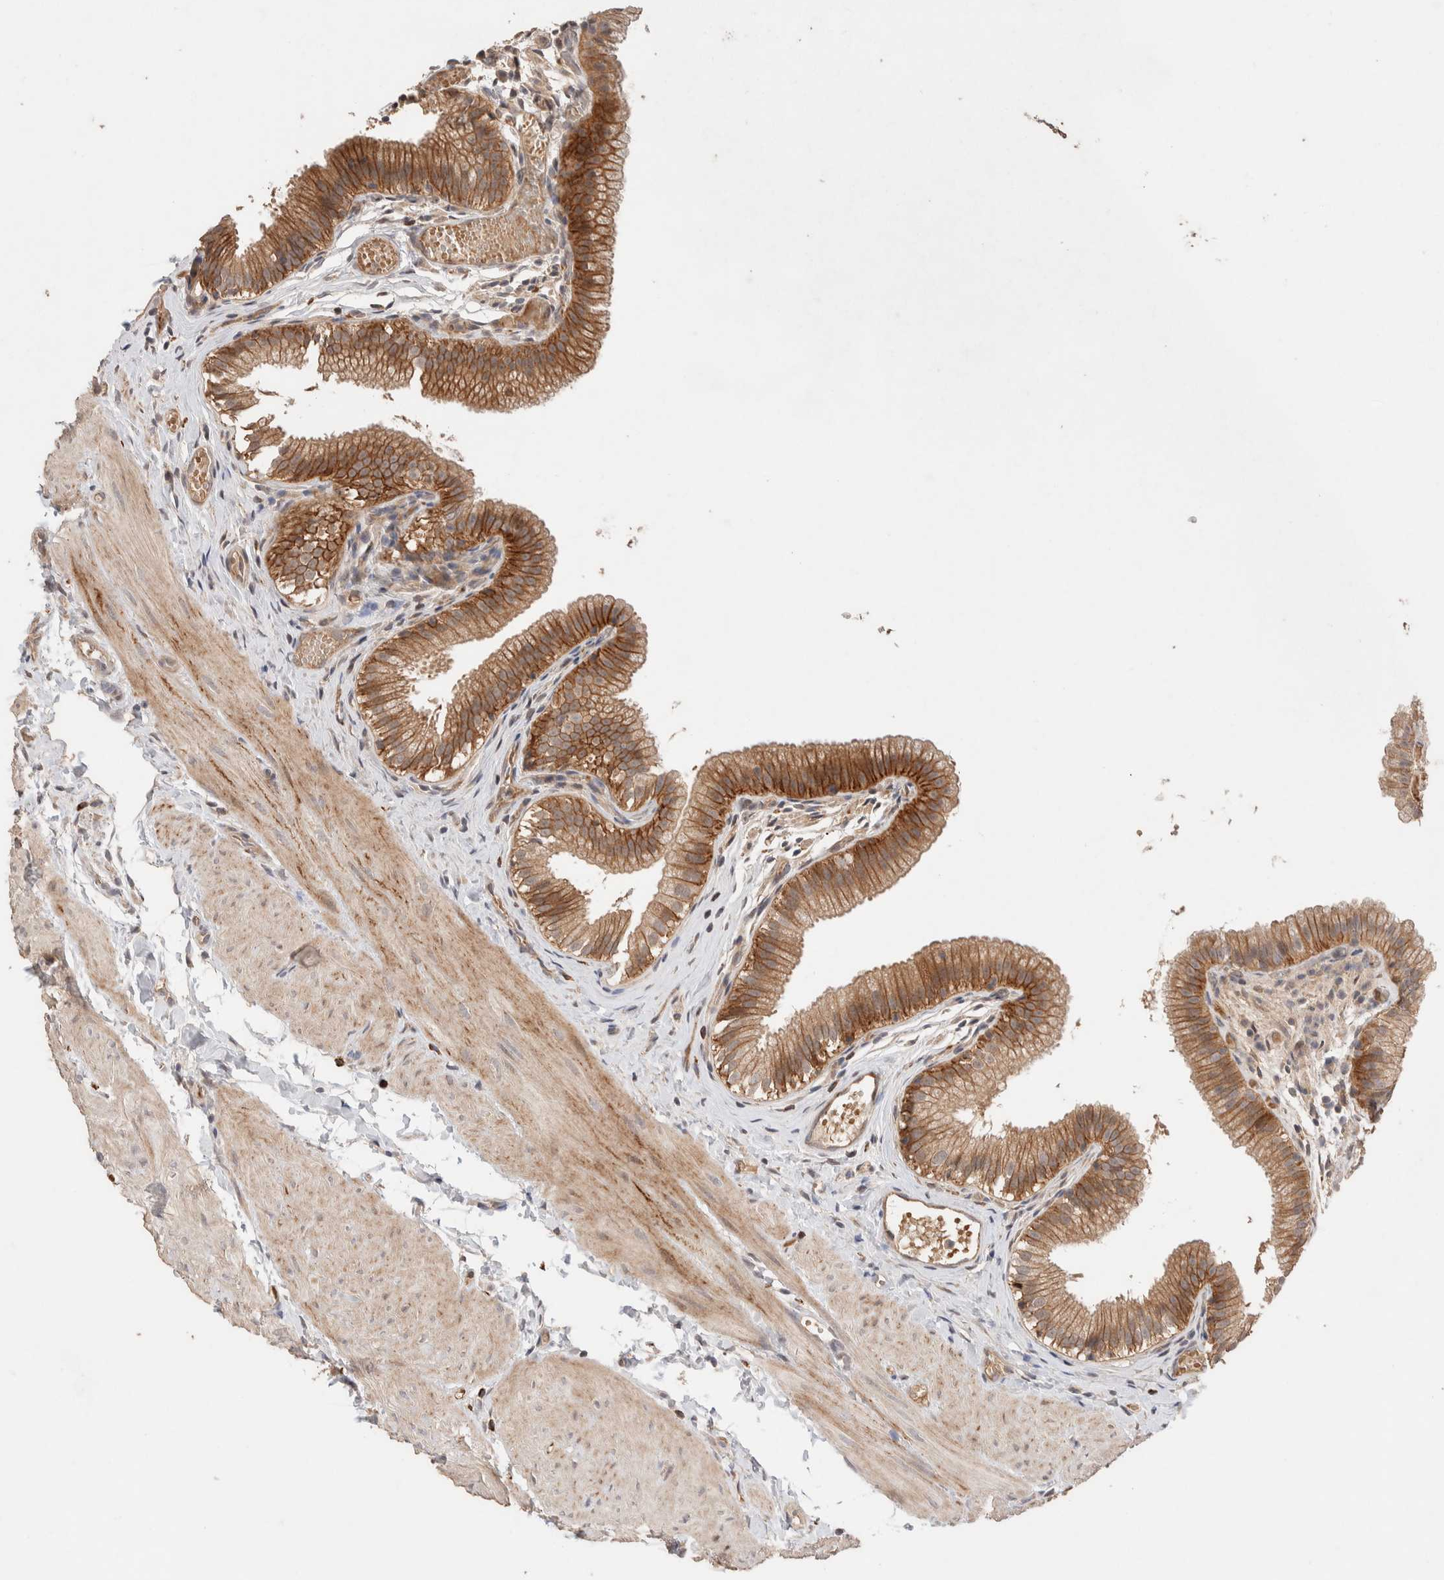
{"staining": {"intensity": "moderate", "quantity": ">75%", "location": "cytoplasmic/membranous"}, "tissue": "gallbladder", "cell_type": "Glandular cells", "image_type": "normal", "snomed": [{"axis": "morphology", "description": "Normal tissue, NOS"}, {"axis": "topography", "description": "Gallbladder"}], "caption": "IHC (DAB) staining of benign gallbladder reveals moderate cytoplasmic/membranous protein positivity in about >75% of glandular cells. (DAB IHC with brightfield microscopy, high magnification).", "gene": "CASK", "patient": {"sex": "female", "age": 26}}